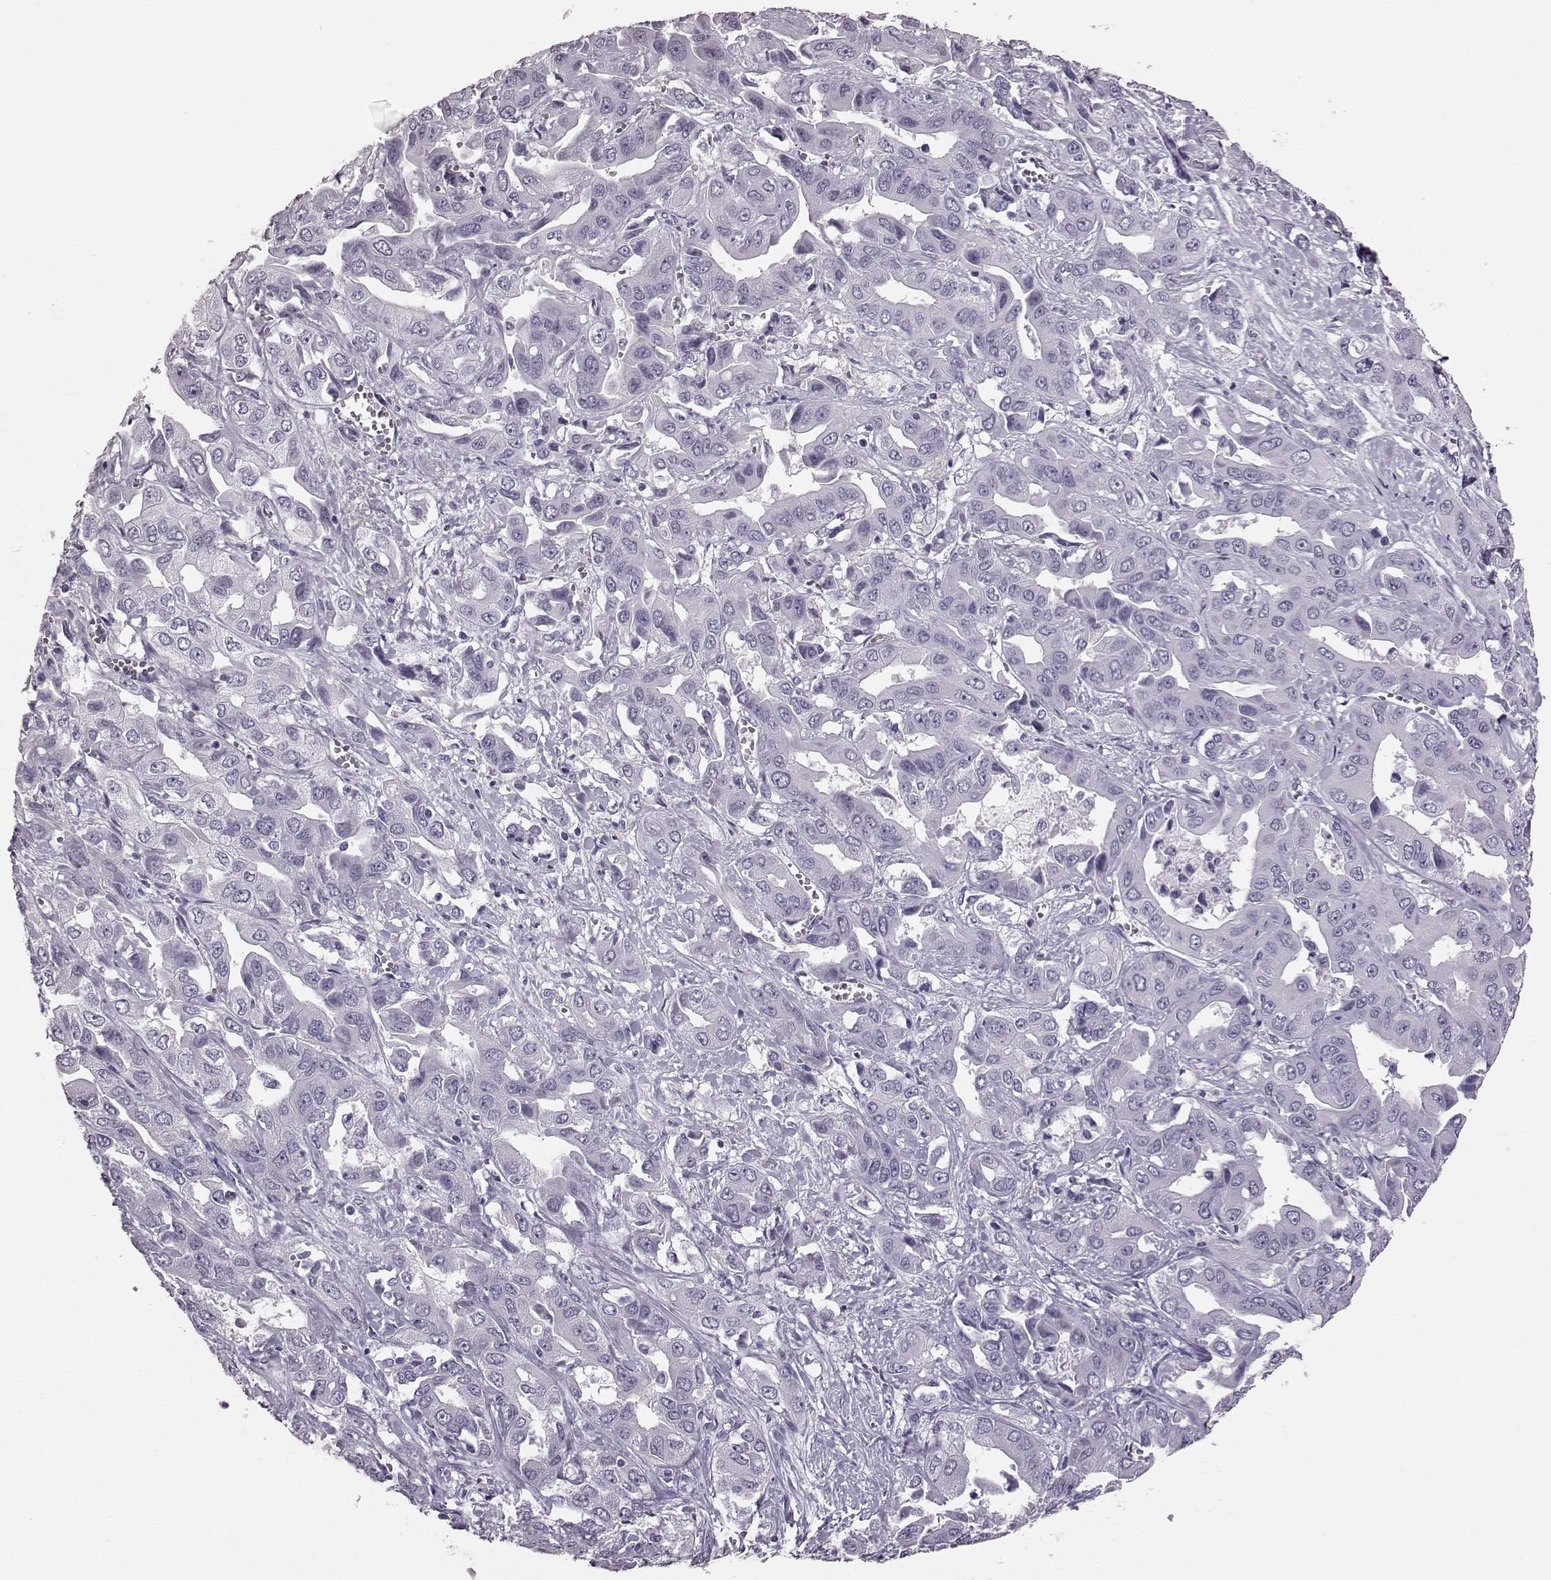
{"staining": {"intensity": "negative", "quantity": "none", "location": "none"}, "tissue": "liver cancer", "cell_type": "Tumor cells", "image_type": "cancer", "snomed": [{"axis": "morphology", "description": "Cholangiocarcinoma"}, {"axis": "topography", "description": "Liver"}], "caption": "This is a micrograph of IHC staining of cholangiocarcinoma (liver), which shows no staining in tumor cells. (DAB immunohistochemistry with hematoxylin counter stain).", "gene": "TCHHL1", "patient": {"sex": "female", "age": 52}}